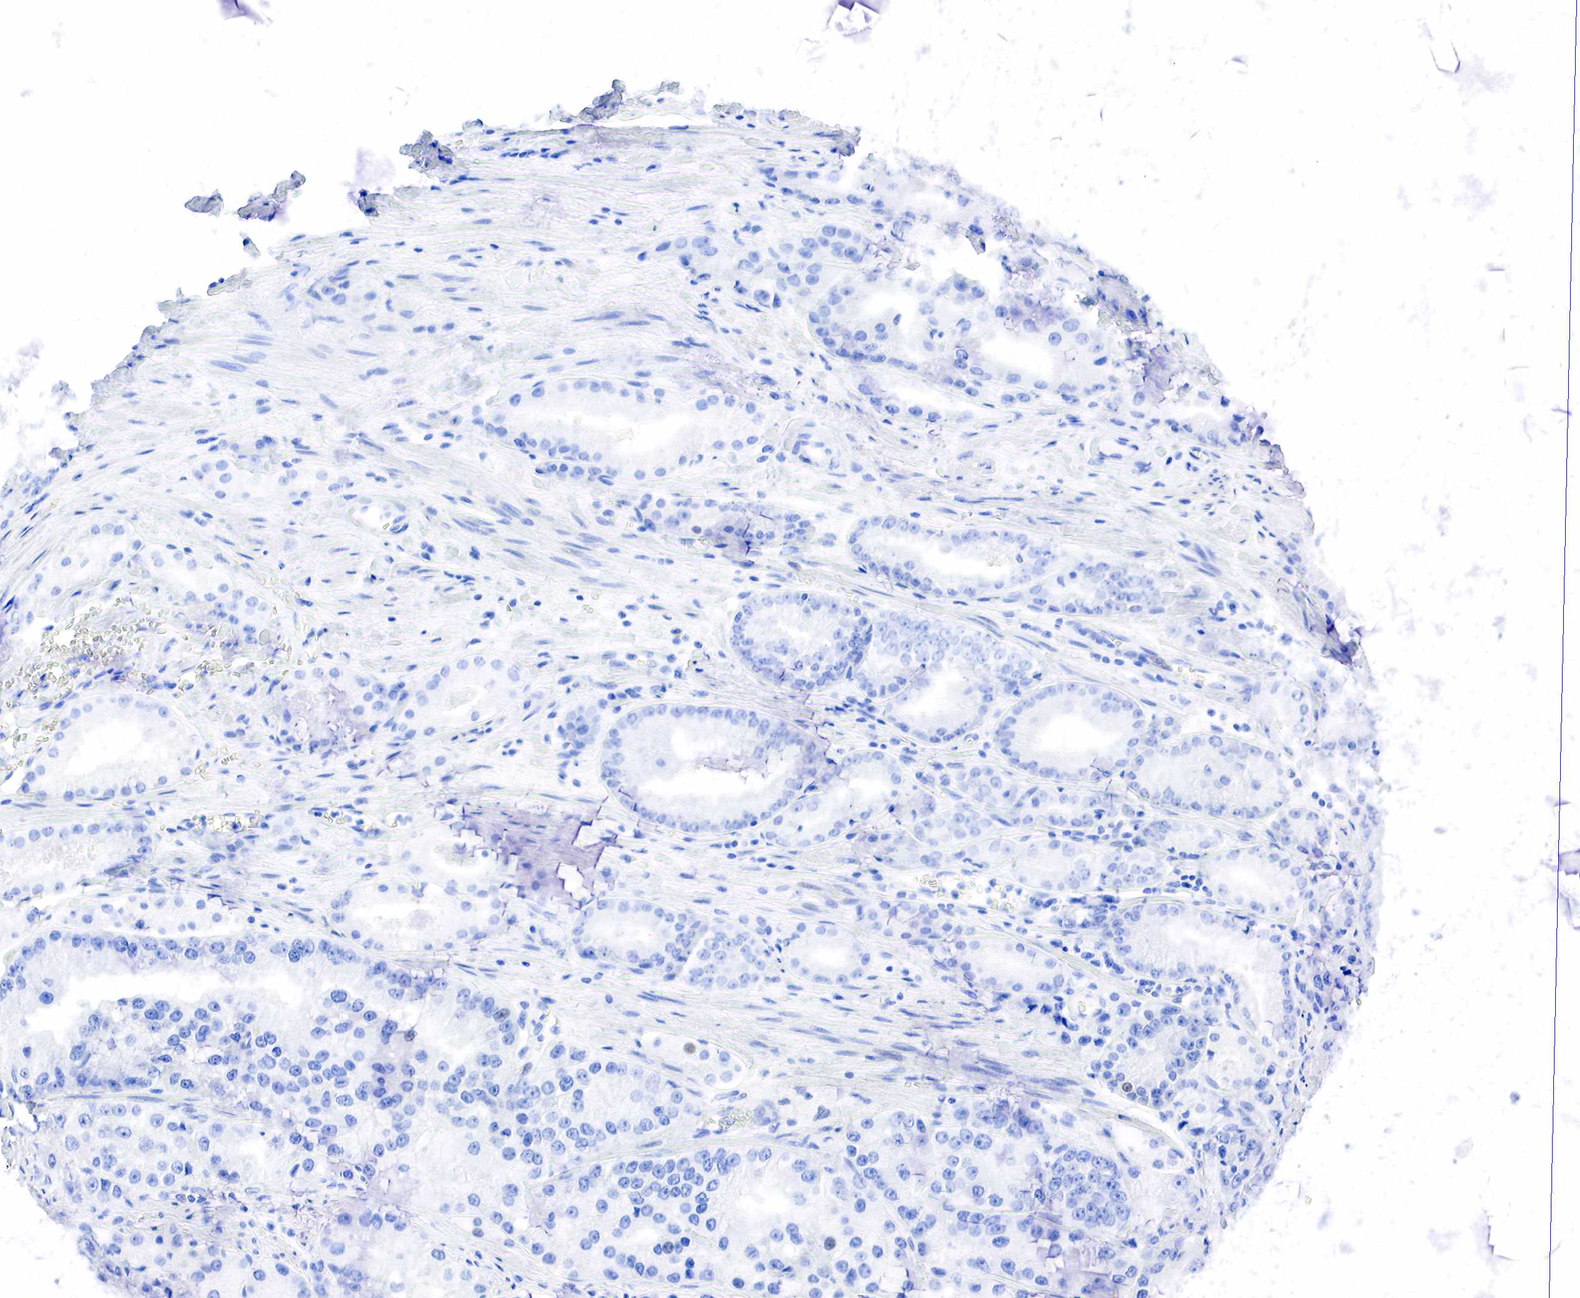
{"staining": {"intensity": "negative", "quantity": "none", "location": "none"}, "tissue": "prostate cancer", "cell_type": "Tumor cells", "image_type": "cancer", "snomed": [{"axis": "morphology", "description": "Adenocarcinoma, Medium grade"}, {"axis": "topography", "description": "Prostate"}], "caption": "IHC photomicrograph of neoplastic tissue: prostate cancer stained with DAB displays no significant protein staining in tumor cells.", "gene": "PTH", "patient": {"sex": "male", "age": 72}}